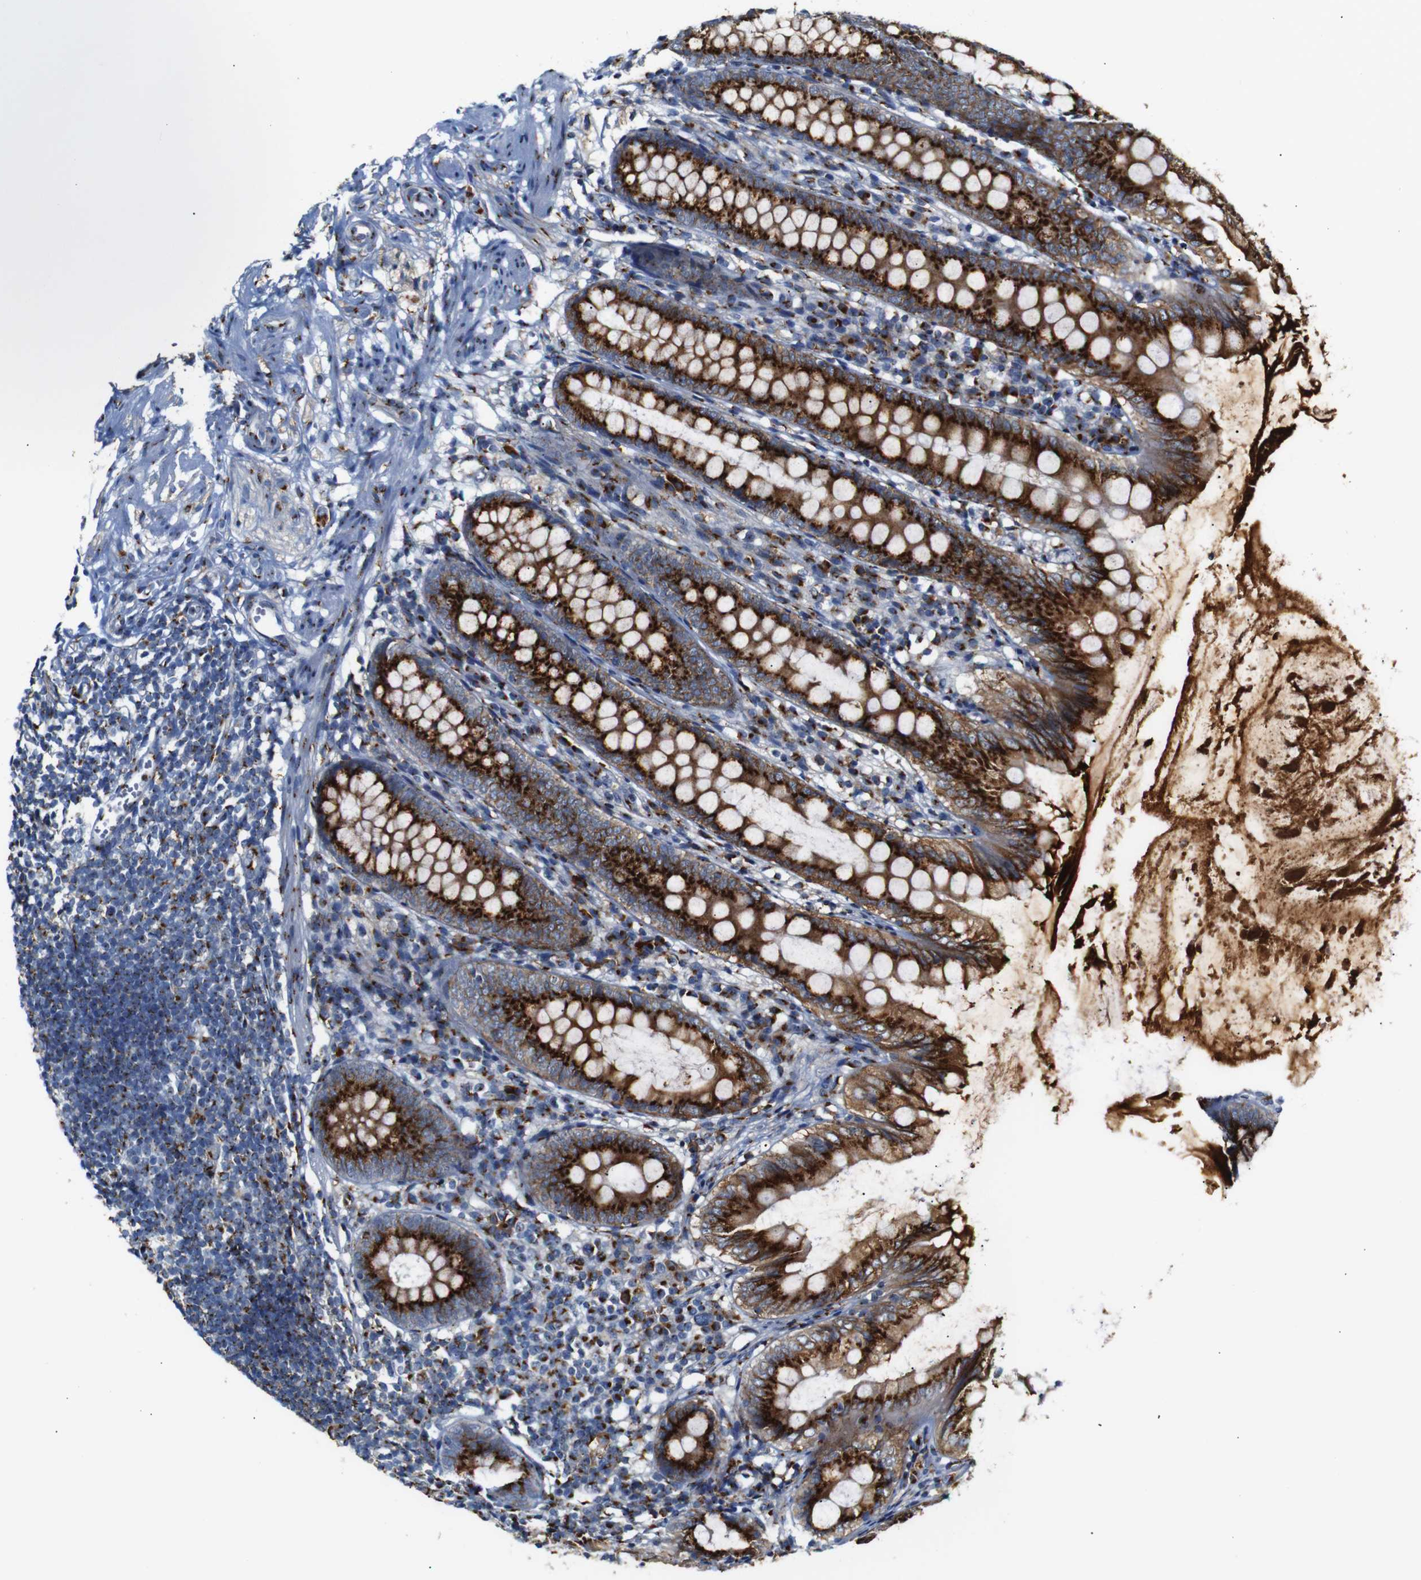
{"staining": {"intensity": "strong", "quantity": ">75%", "location": "cytoplasmic/membranous"}, "tissue": "appendix", "cell_type": "Glandular cells", "image_type": "normal", "snomed": [{"axis": "morphology", "description": "Normal tissue, NOS"}, {"axis": "topography", "description": "Appendix"}], "caption": "Immunohistochemistry image of normal human appendix stained for a protein (brown), which shows high levels of strong cytoplasmic/membranous positivity in about >75% of glandular cells.", "gene": "TGOLN2", "patient": {"sex": "female", "age": 77}}